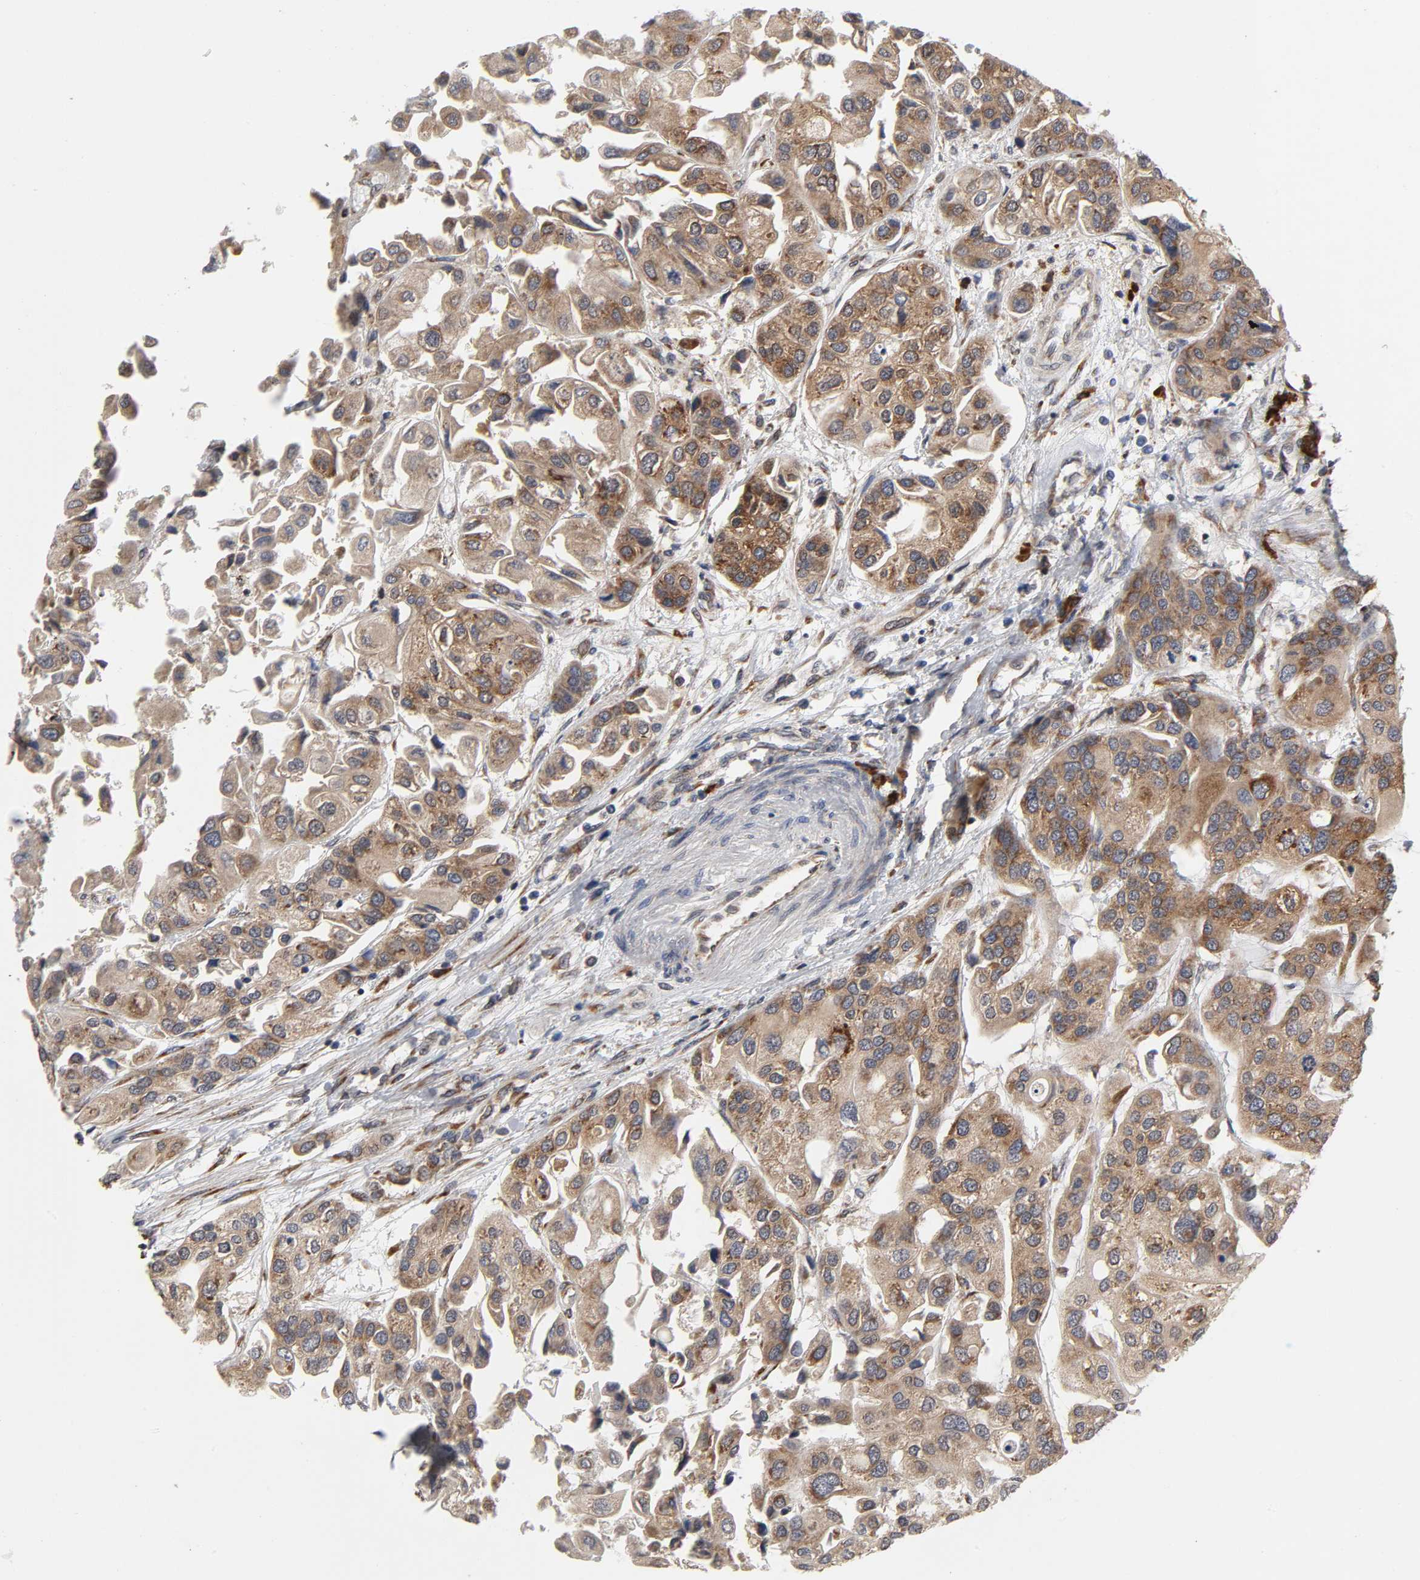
{"staining": {"intensity": "strong", "quantity": ">75%", "location": "cytoplasmic/membranous"}, "tissue": "urothelial cancer", "cell_type": "Tumor cells", "image_type": "cancer", "snomed": [{"axis": "morphology", "description": "Urothelial carcinoma, High grade"}, {"axis": "topography", "description": "Urinary bladder"}], "caption": "Human high-grade urothelial carcinoma stained with a brown dye displays strong cytoplasmic/membranous positive staining in approximately >75% of tumor cells.", "gene": "SLC30A9", "patient": {"sex": "female", "age": 64}}